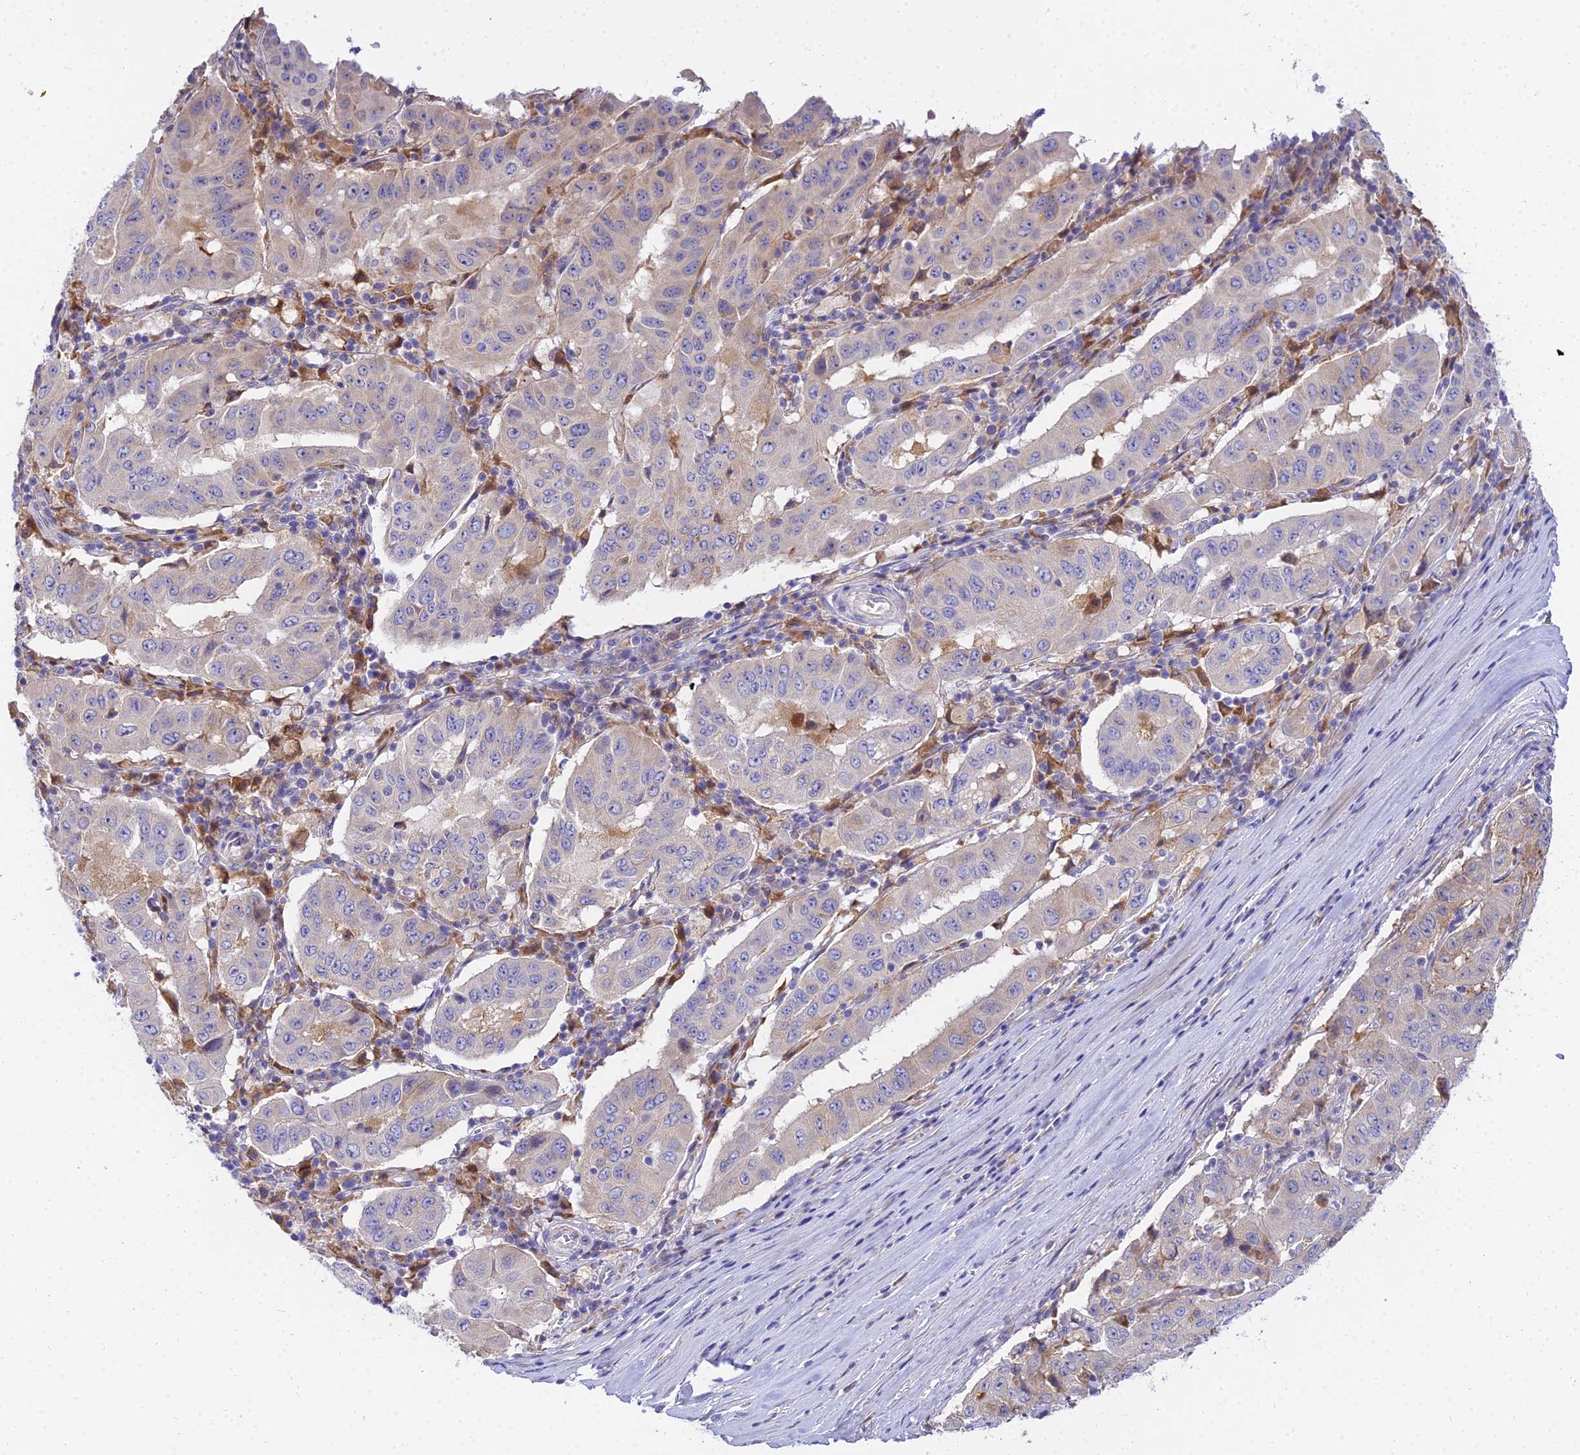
{"staining": {"intensity": "negative", "quantity": "none", "location": "none"}, "tissue": "pancreatic cancer", "cell_type": "Tumor cells", "image_type": "cancer", "snomed": [{"axis": "morphology", "description": "Adenocarcinoma, NOS"}, {"axis": "topography", "description": "Pancreas"}], "caption": "Immunohistochemistry micrograph of human pancreatic cancer (adenocarcinoma) stained for a protein (brown), which shows no staining in tumor cells.", "gene": "ARL8B", "patient": {"sex": "male", "age": 63}}